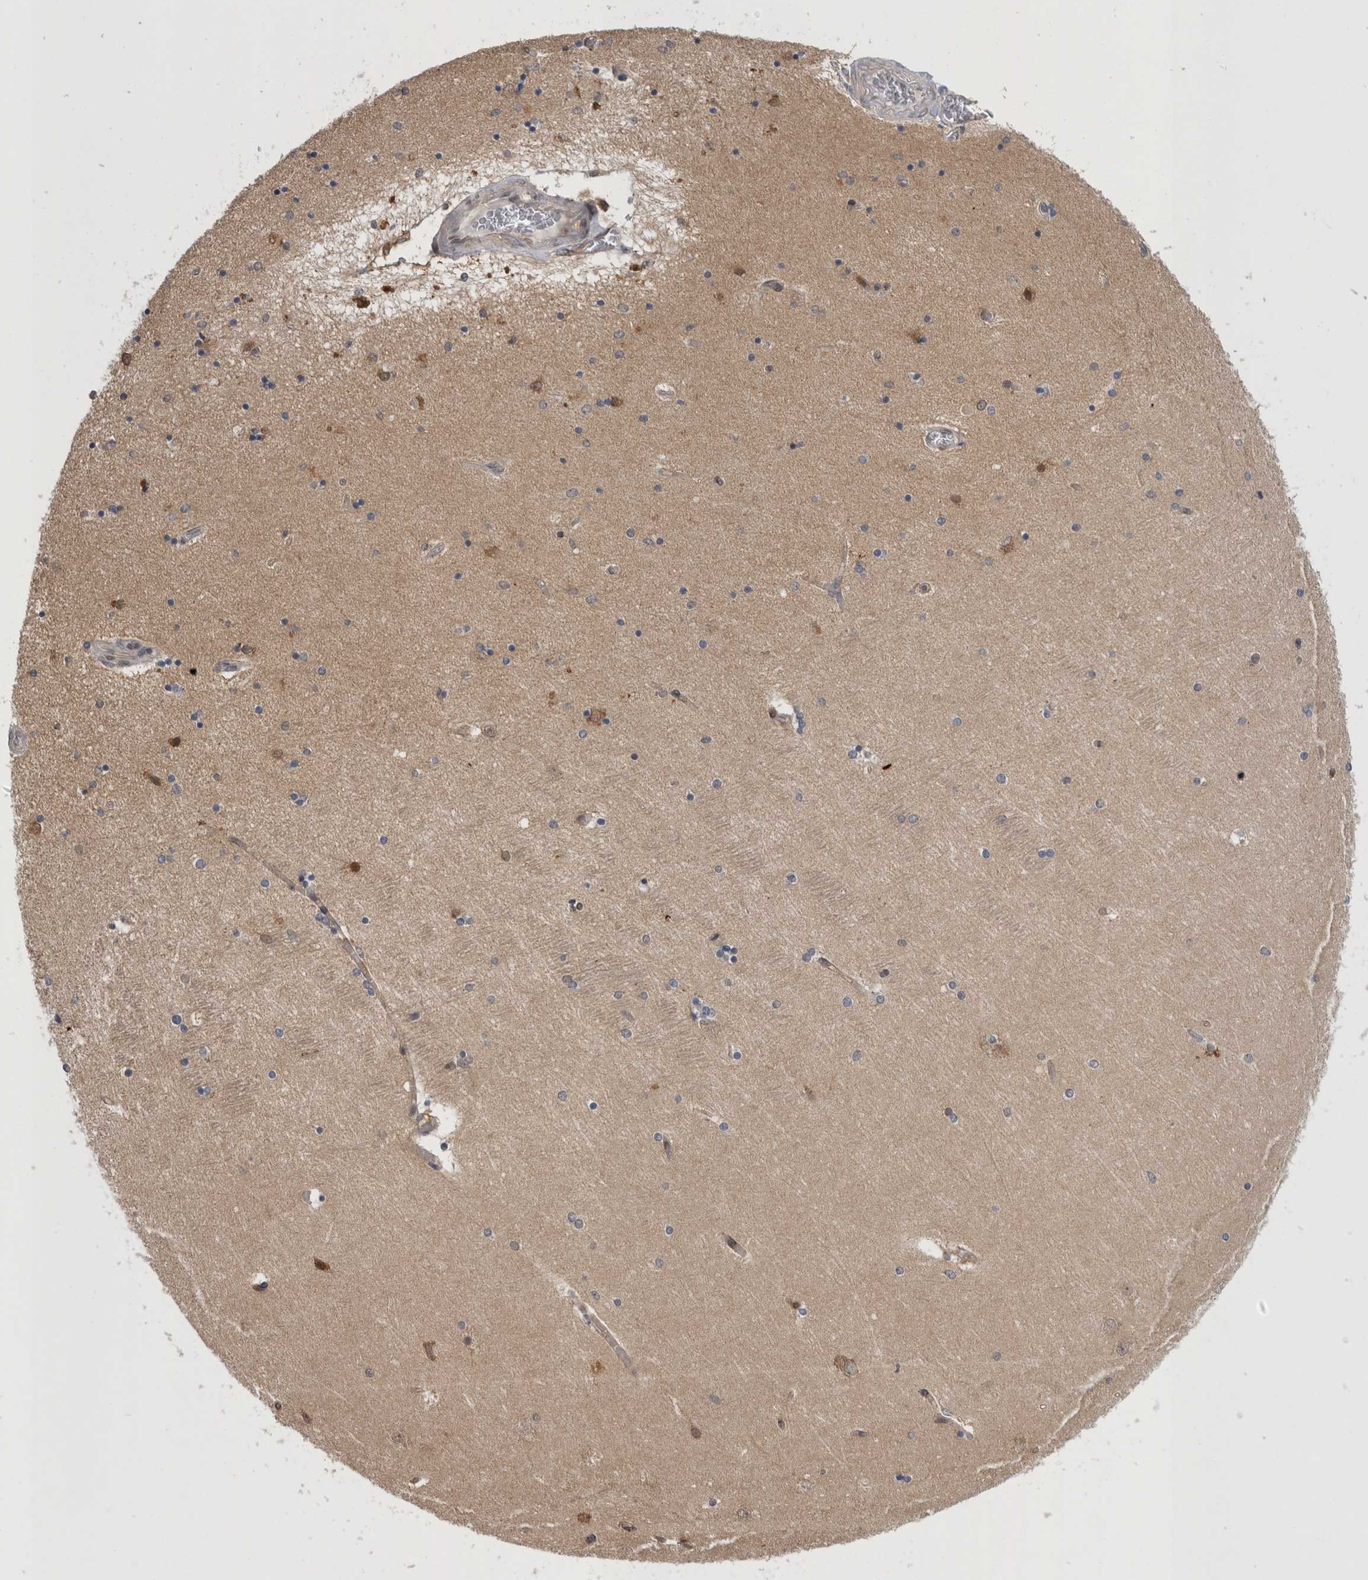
{"staining": {"intensity": "negative", "quantity": "none", "location": "none"}, "tissue": "hippocampus", "cell_type": "Glial cells", "image_type": "normal", "snomed": [{"axis": "morphology", "description": "Normal tissue, NOS"}, {"axis": "topography", "description": "Hippocampus"}], "caption": "Protein analysis of normal hippocampus exhibits no significant staining in glial cells.", "gene": "ASTN2", "patient": {"sex": "female", "age": 54}}